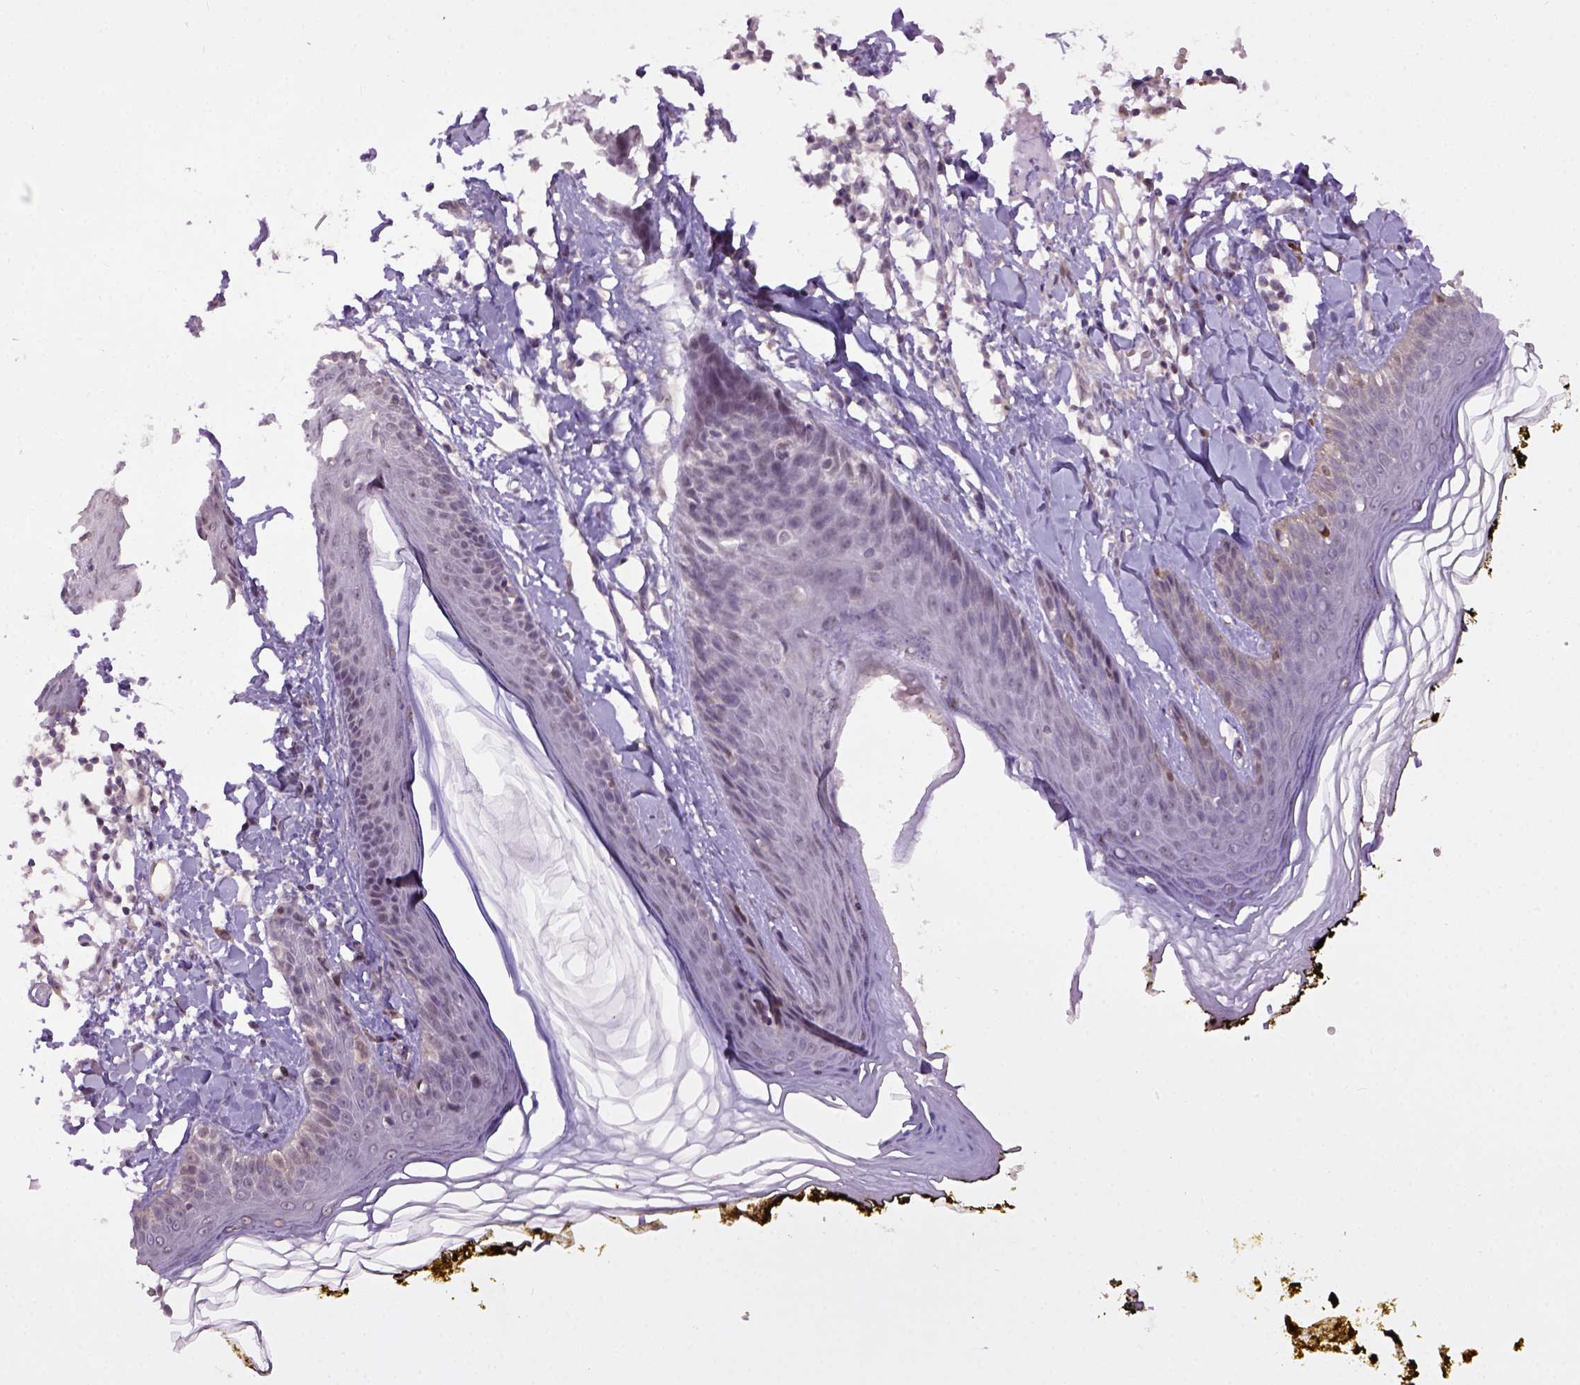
{"staining": {"intensity": "negative", "quantity": "none", "location": "none"}, "tissue": "skin", "cell_type": "Fibroblasts", "image_type": "normal", "snomed": [{"axis": "morphology", "description": "Normal tissue, NOS"}, {"axis": "topography", "description": "Skin"}], "caption": "IHC micrograph of normal skin stained for a protein (brown), which shows no expression in fibroblasts. The staining was performed using DAB to visualize the protein expression in brown, while the nuclei were stained in blue with hematoxylin (Magnification: 20x).", "gene": "RAB43", "patient": {"sex": "male", "age": 76}}